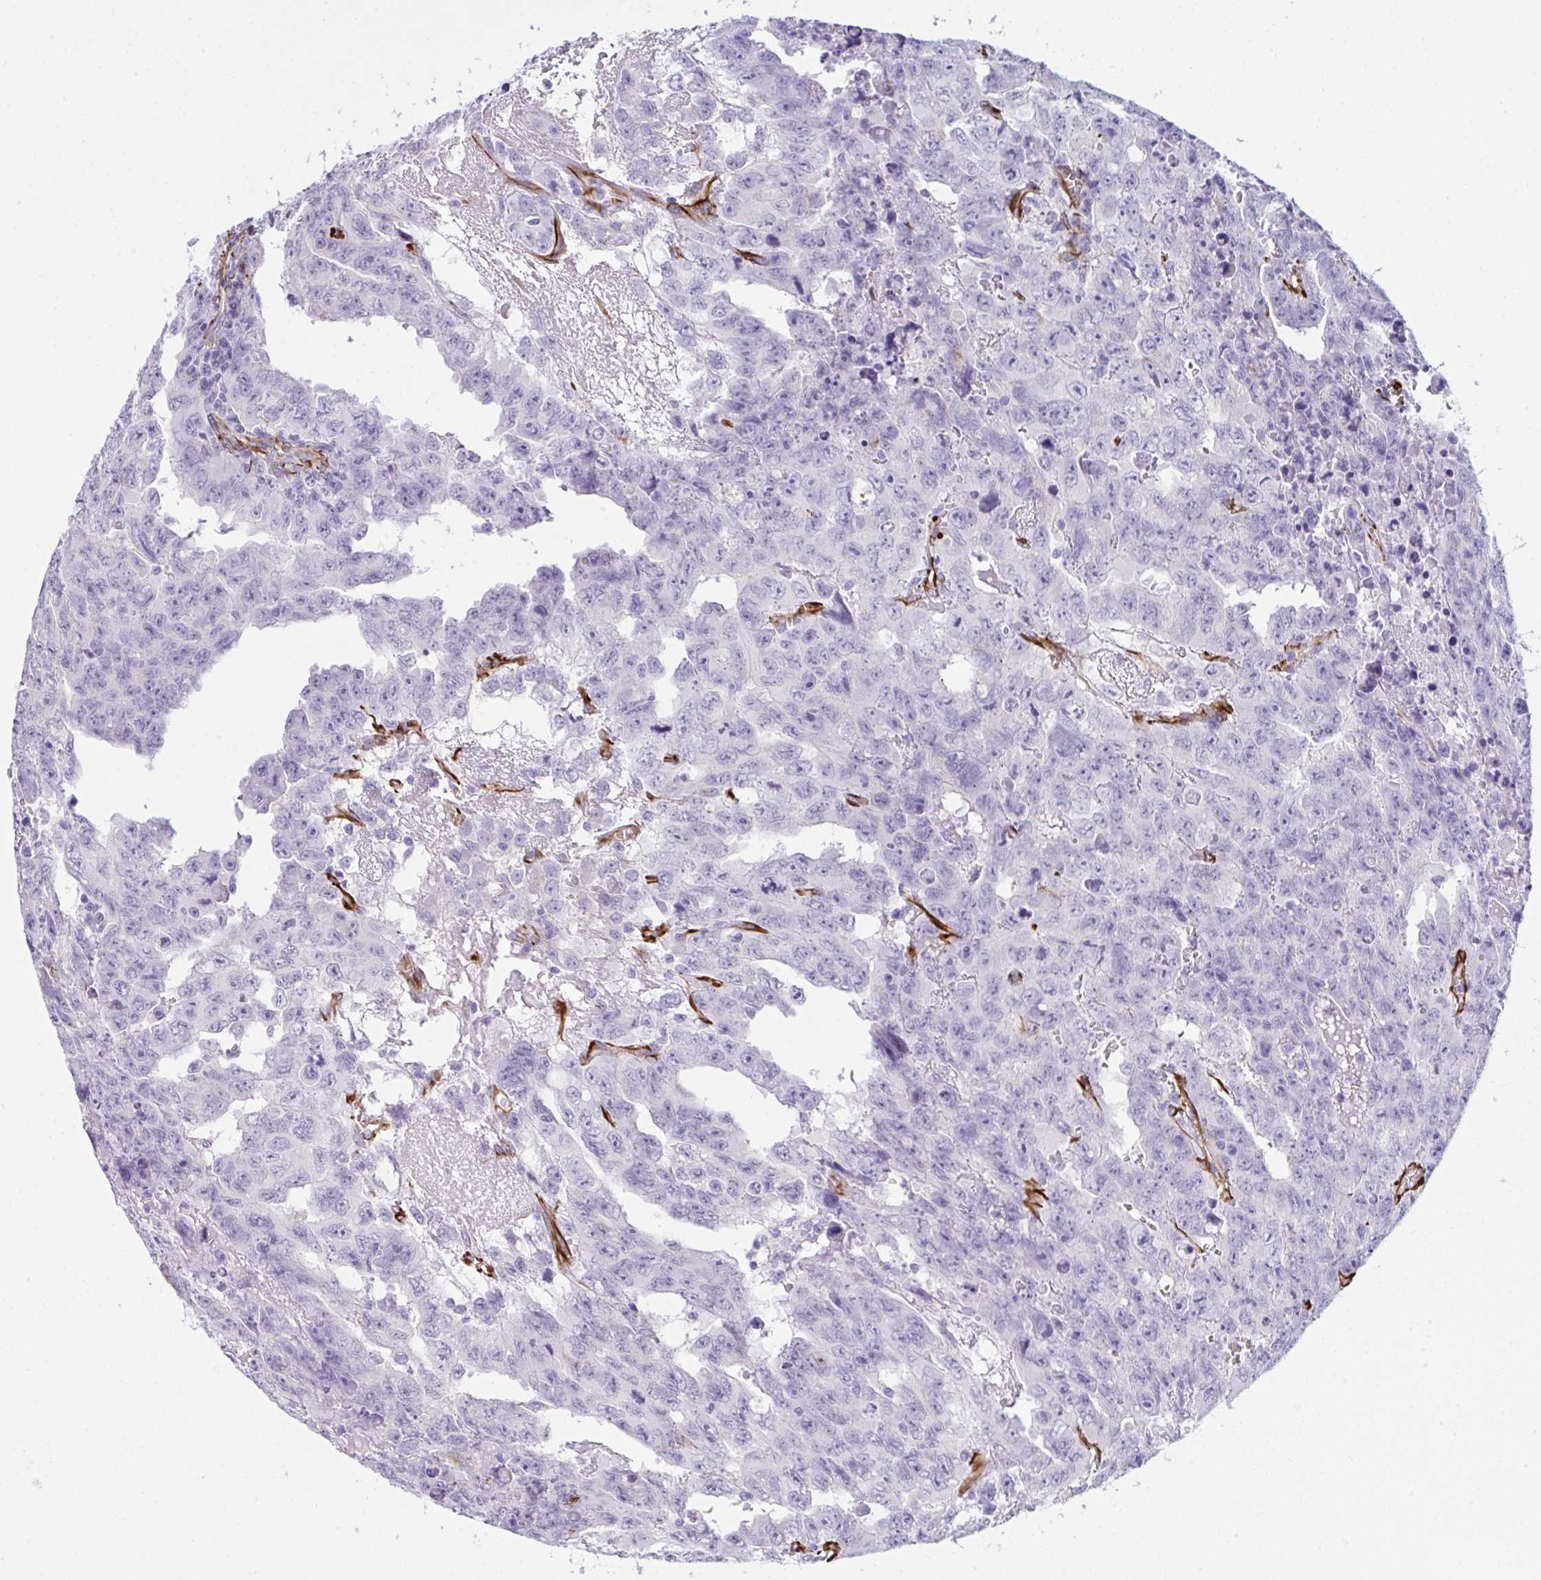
{"staining": {"intensity": "negative", "quantity": "none", "location": "none"}, "tissue": "testis cancer", "cell_type": "Tumor cells", "image_type": "cancer", "snomed": [{"axis": "morphology", "description": "Carcinoma, Embryonal, NOS"}, {"axis": "topography", "description": "Testis"}], "caption": "High magnification brightfield microscopy of testis embryonal carcinoma stained with DAB (brown) and counterstained with hematoxylin (blue): tumor cells show no significant staining.", "gene": "SLC35B1", "patient": {"sex": "male", "age": 24}}